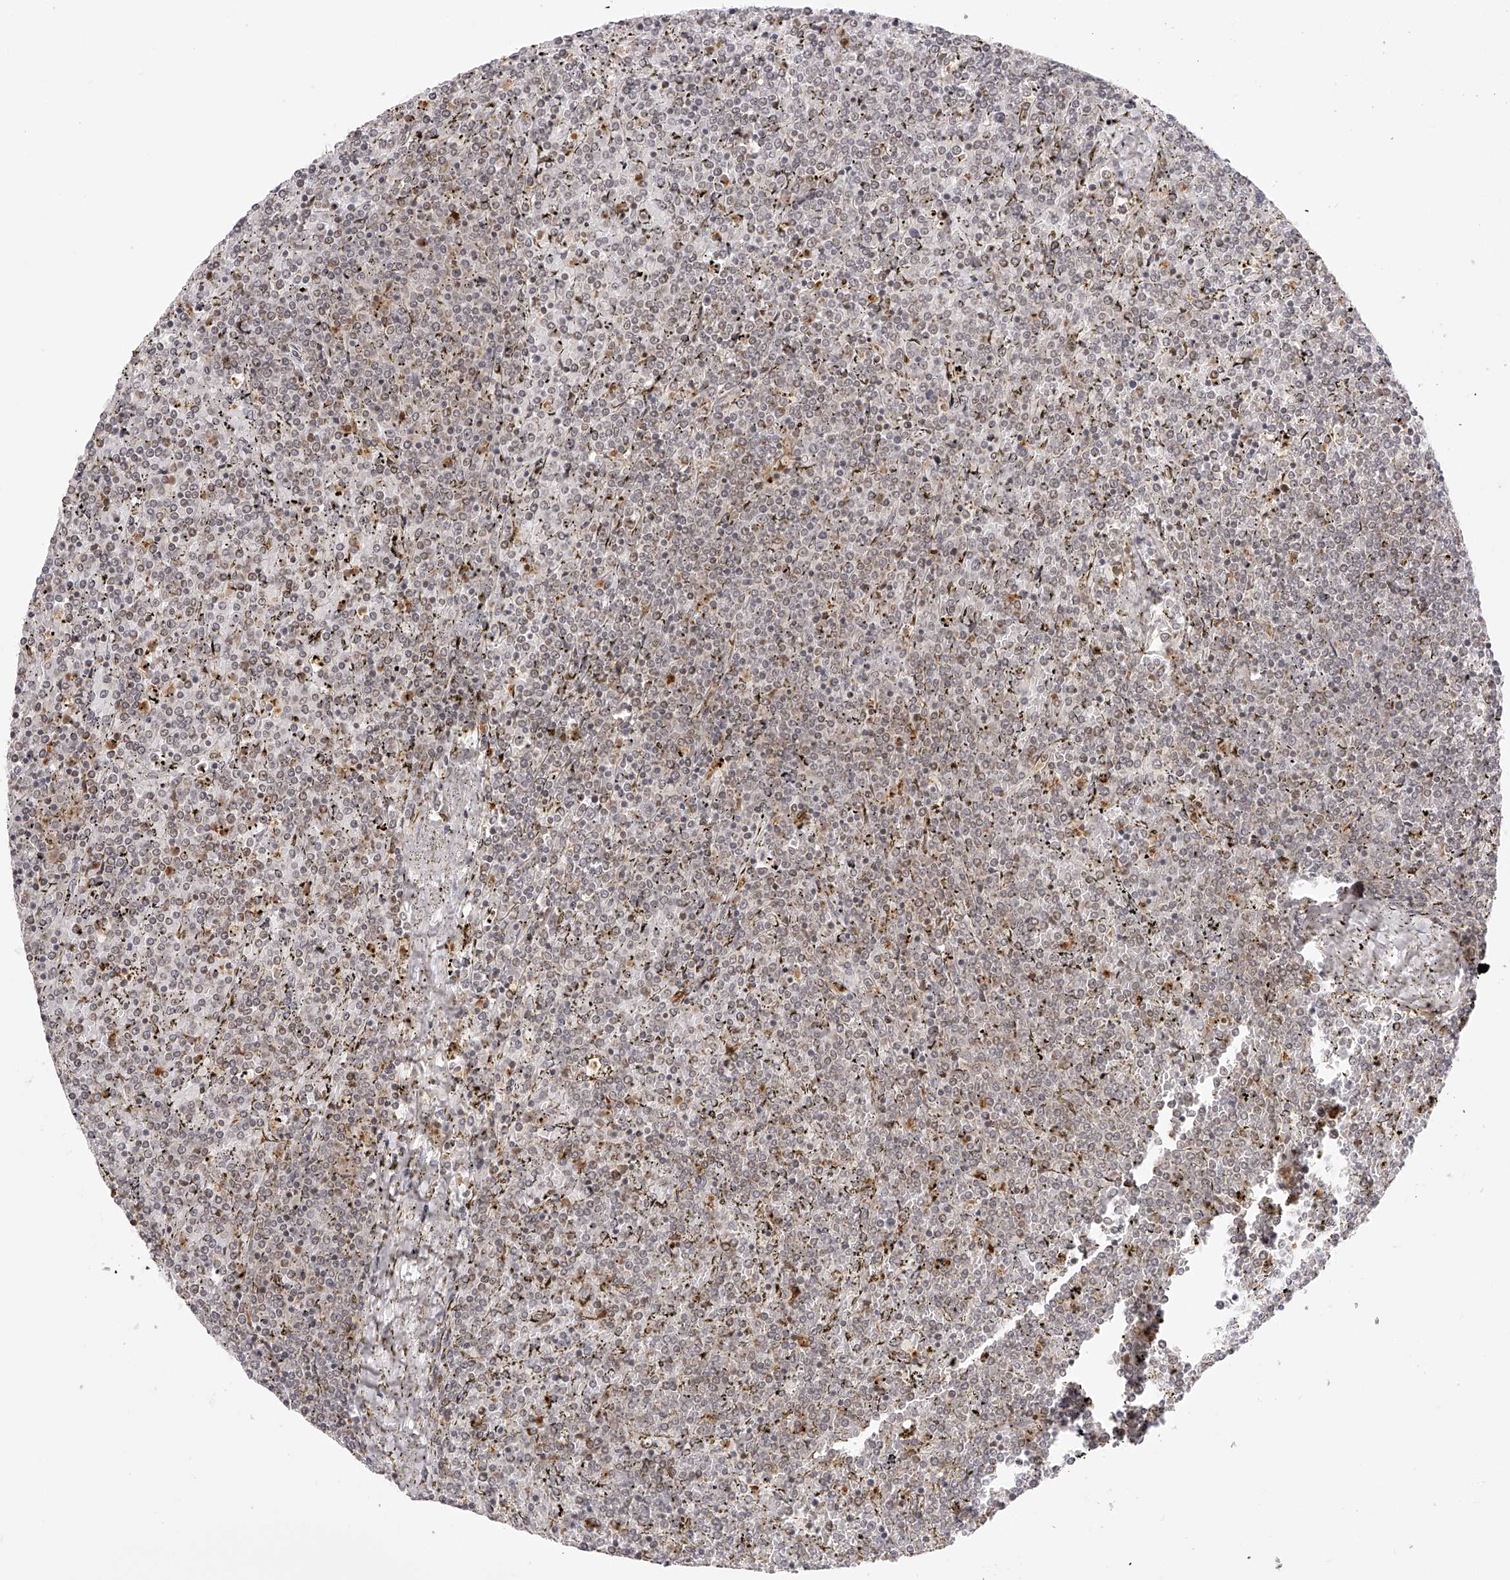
{"staining": {"intensity": "weak", "quantity": "25%-75%", "location": "nuclear"}, "tissue": "lymphoma", "cell_type": "Tumor cells", "image_type": "cancer", "snomed": [{"axis": "morphology", "description": "Malignant lymphoma, non-Hodgkin's type, Low grade"}, {"axis": "topography", "description": "Spleen"}], "caption": "Immunohistochemistry image of neoplastic tissue: low-grade malignant lymphoma, non-Hodgkin's type stained using immunohistochemistry reveals low levels of weak protein expression localized specifically in the nuclear of tumor cells, appearing as a nuclear brown color.", "gene": "PLEKHG1", "patient": {"sex": "female", "age": 19}}